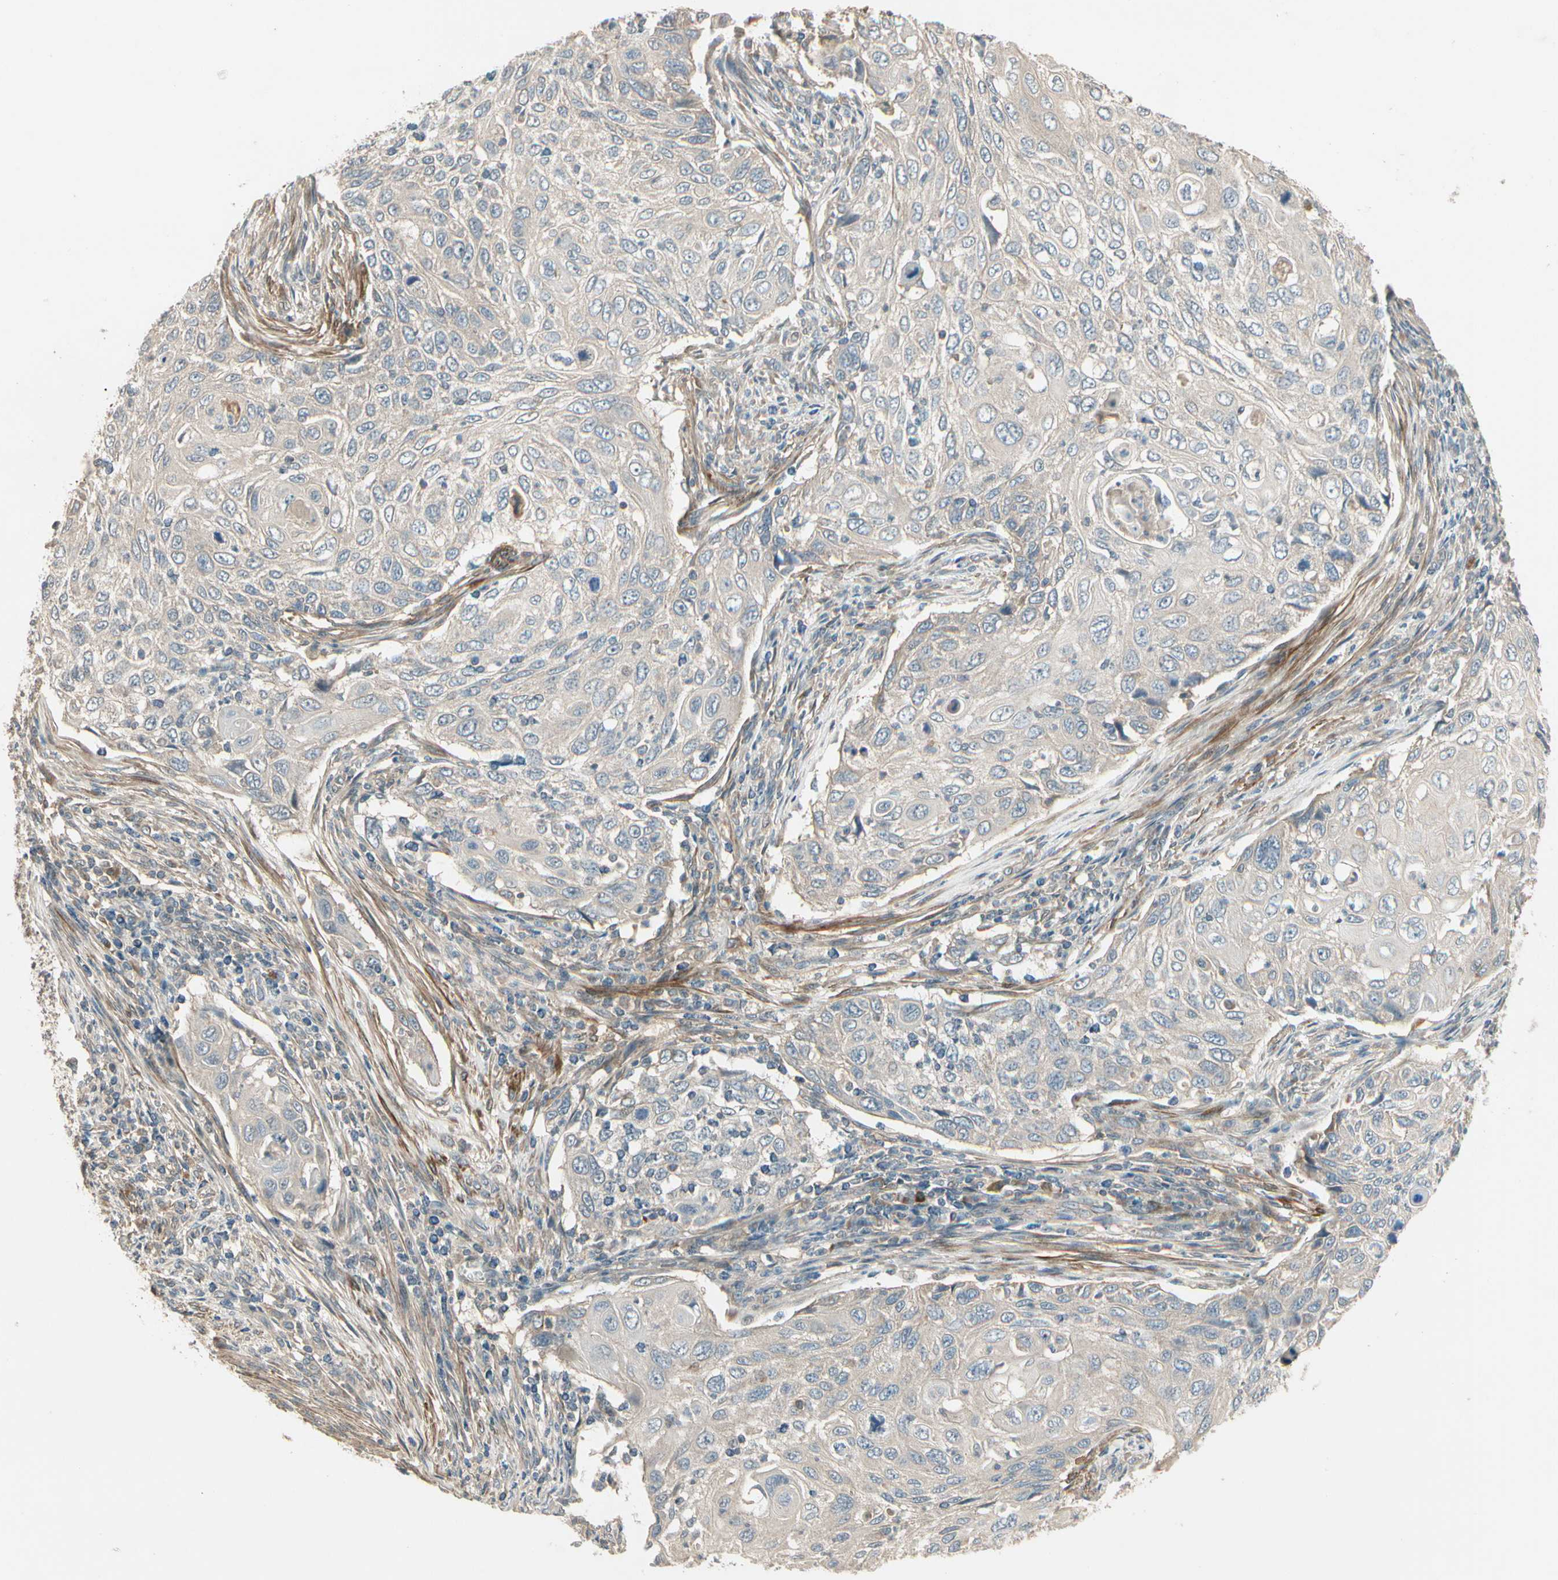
{"staining": {"intensity": "weak", "quantity": "25%-75%", "location": "cytoplasmic/membranous"}, "tissue": "cervical cancer", "cell_type": "Tumor cells", "image_type": "cancer", "snomed": [{"axis": "morphology", "description": "Squamous cell carcinoma, NOS"}, {"axis": "topography", "description": "Cervix"}], "caption": "This photomicrograph reveals cervical cancer (squamous cell carcinoma) stained with immunohistochemistry to label a protein in brown. The cytoplasmic/membranous of tumor cells show weak positivity for the protein. Nuclei are counter-stained blue.", "gene": "ACVR1", "patient": {"sex": "female", "age": 70}}